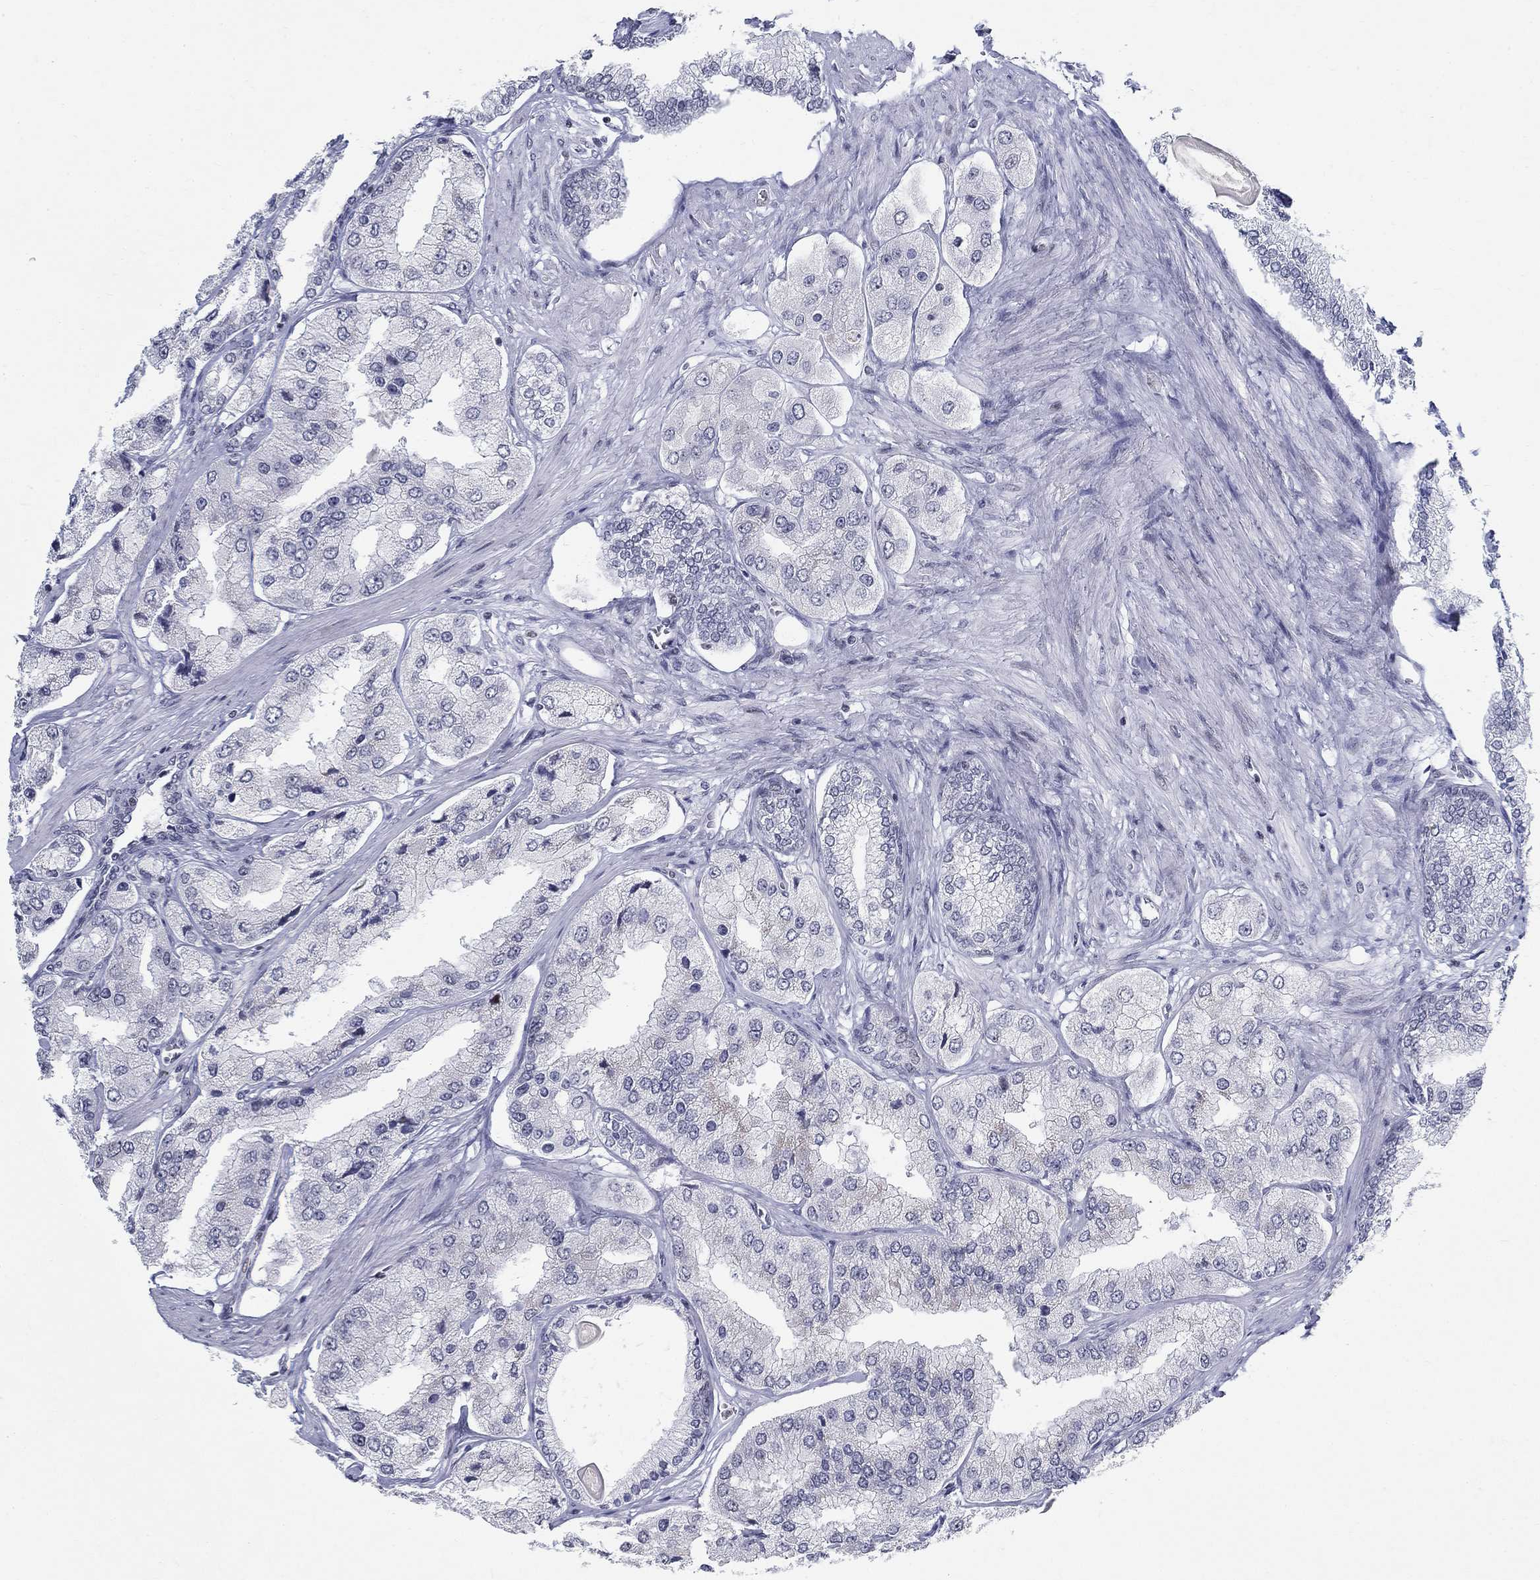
{"staining": {"intensity": "negative", "quantity": "none", "location": "none"}, "tissue": "prostate cancer", "cell_type": "Tumor cells", "image_type": "cancer", "snomed": [{"axis": "morphology", "description": "Adenocarcinoma, Low grade"}, {"axis": "topography", "description": "Prostate"}], "caption": "Image shows no protein expression in tumor cells of prostate cancer tissue.", "gene": "BHLHE22", "patient": {"sex": "male", "age": 69}}